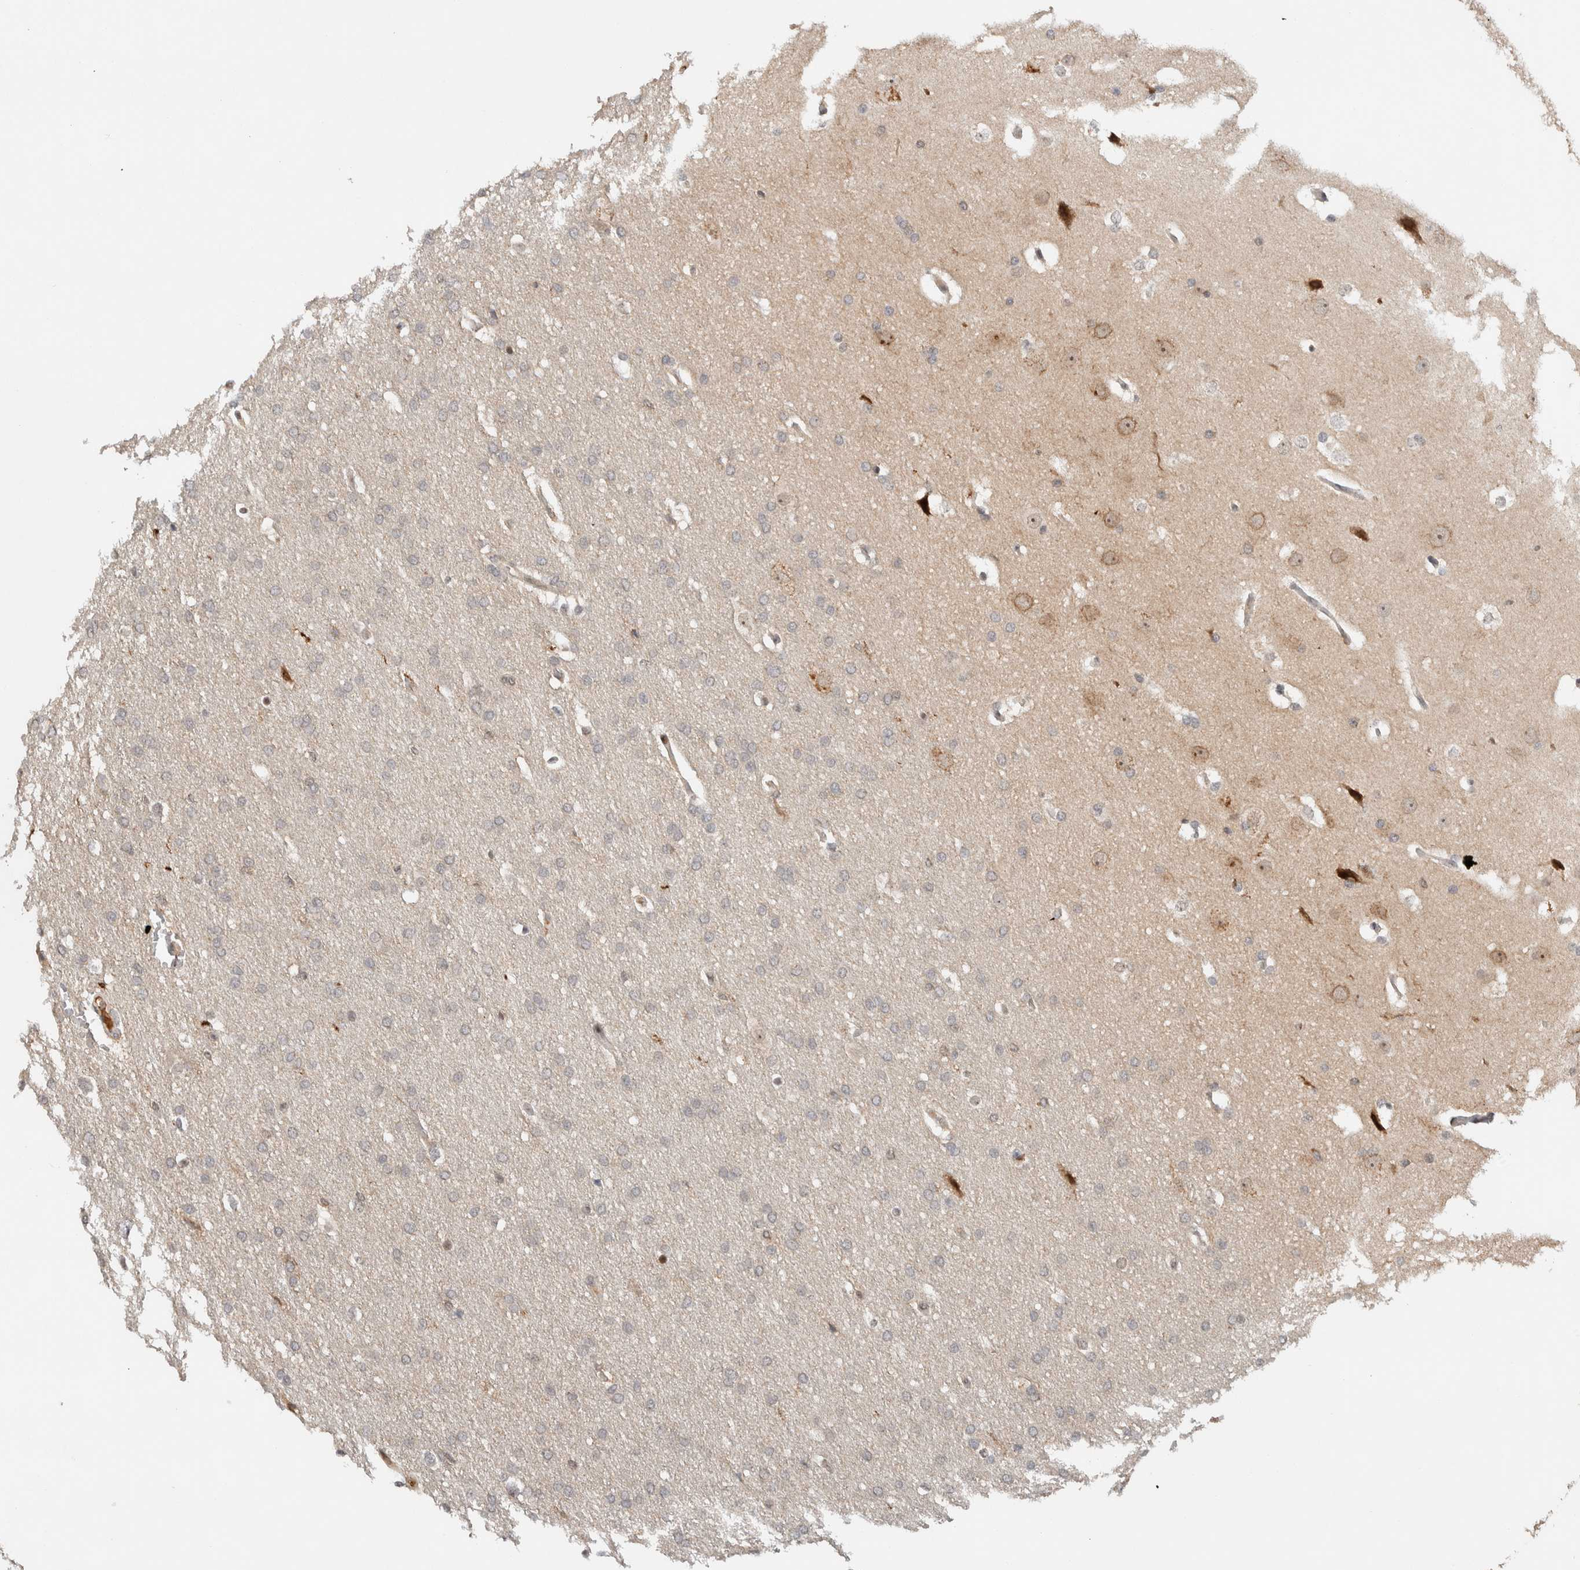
{"staining": {"intensity": "negative", "quantity": "none", "location": "none"}, "tissue": "glioma", "cell_type": "Tumor cells", "image_type": "cancer", "snomed": [{"axis": "morphology", "description": "Glioma, malignant, Low grade"}, {"axis": "topography", "description": "Brain"}], "caption": "The micrograph exhibits no staining of tumor cells in low-grade glioma (malignant).", "gene": "ZNF521", "patient": {"sex": "female", "age": 37}}